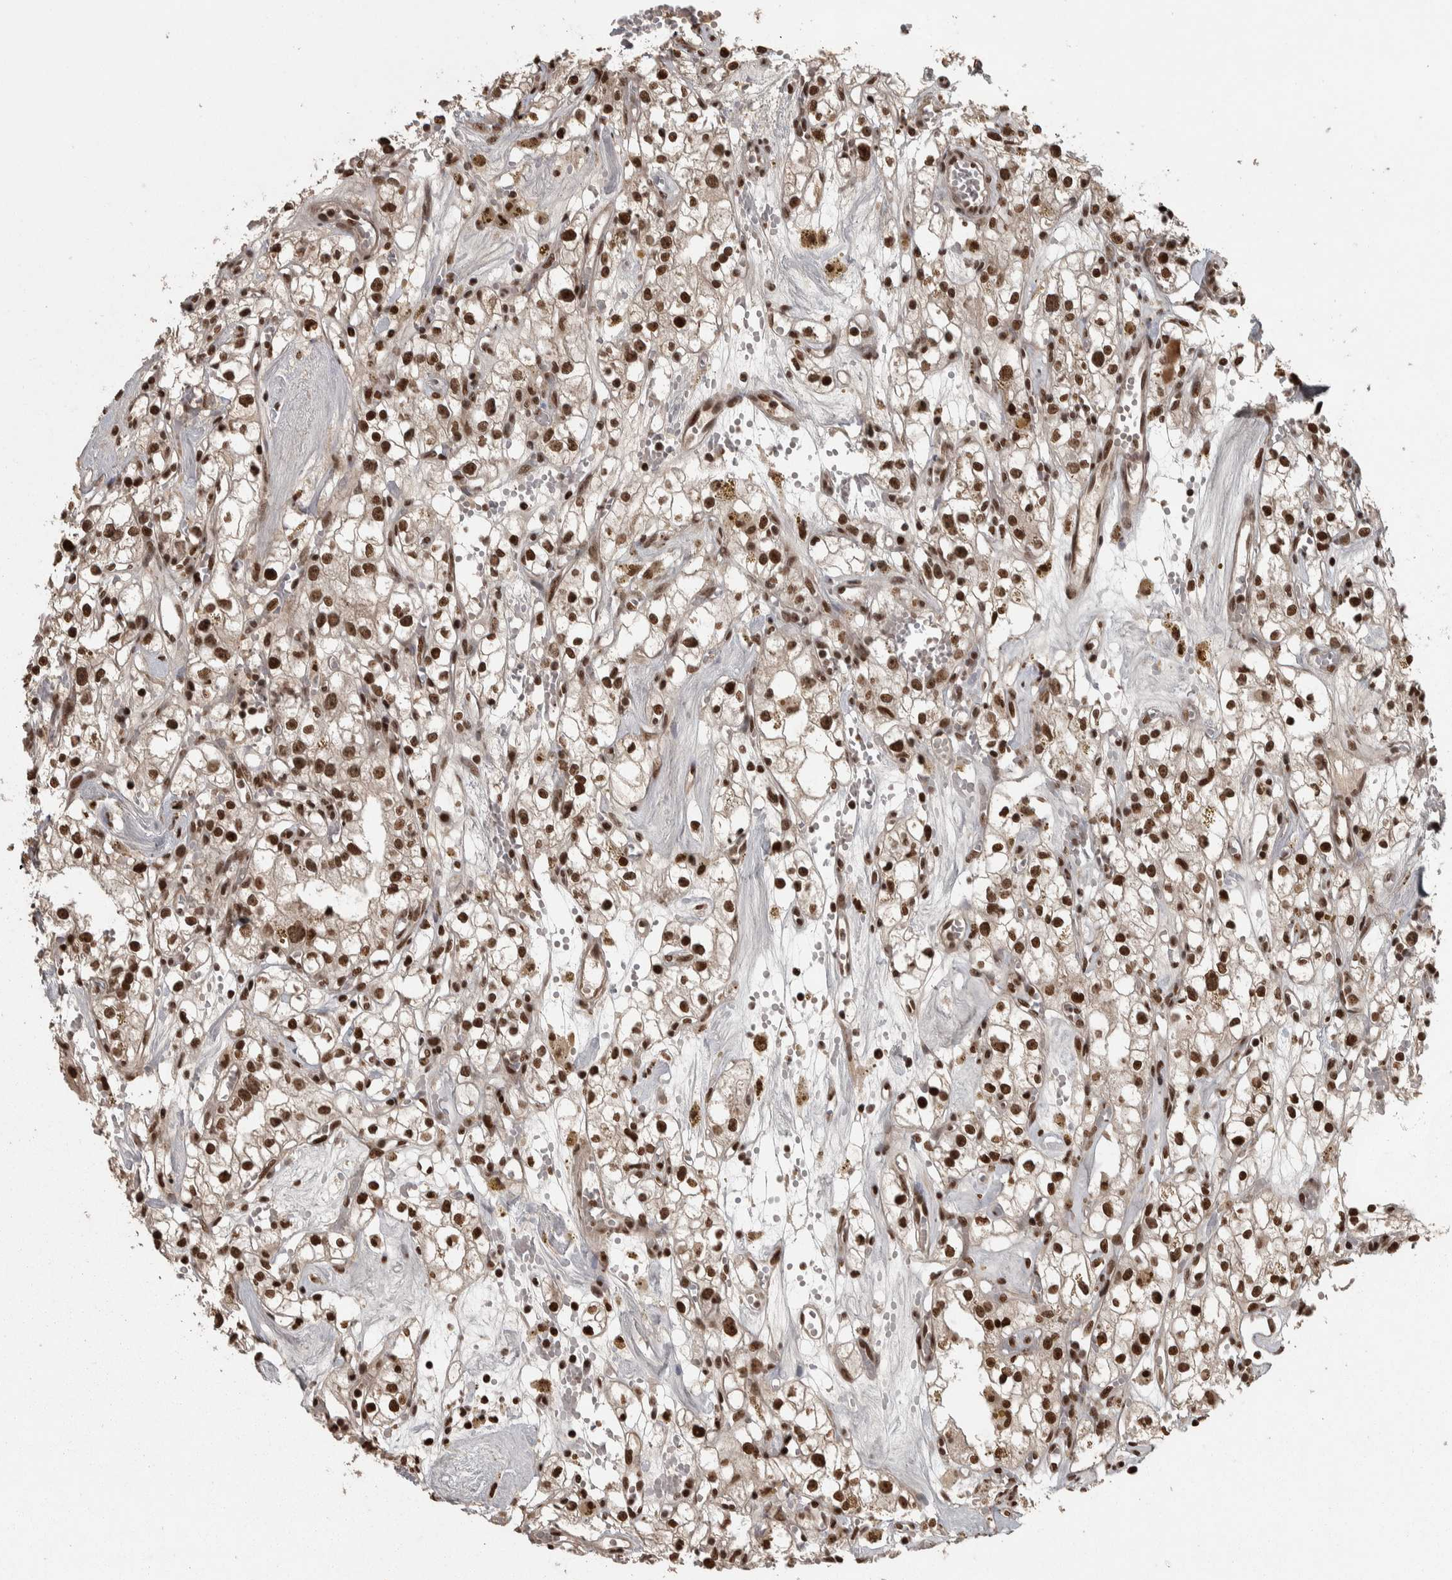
{"staining": {"intensity": "strong", "quantity": ">75%", "location": "nuclear"}, "tissue": "renal cancer", "cell_type": "Tumor cells", "image_type": "cancer", "snomed": [{"axis": "morphology", "description": "Adenocarcinoma, NOS"}, {"axis": "topography", "description": "Kidney"}], "caption": "Protein analysis of renal cancer tissue exhibits strong nuclear expression in about >75% of tumor cells.", "gene": "ZFHX4", "patient": {"sex": "male", "age": 56}}